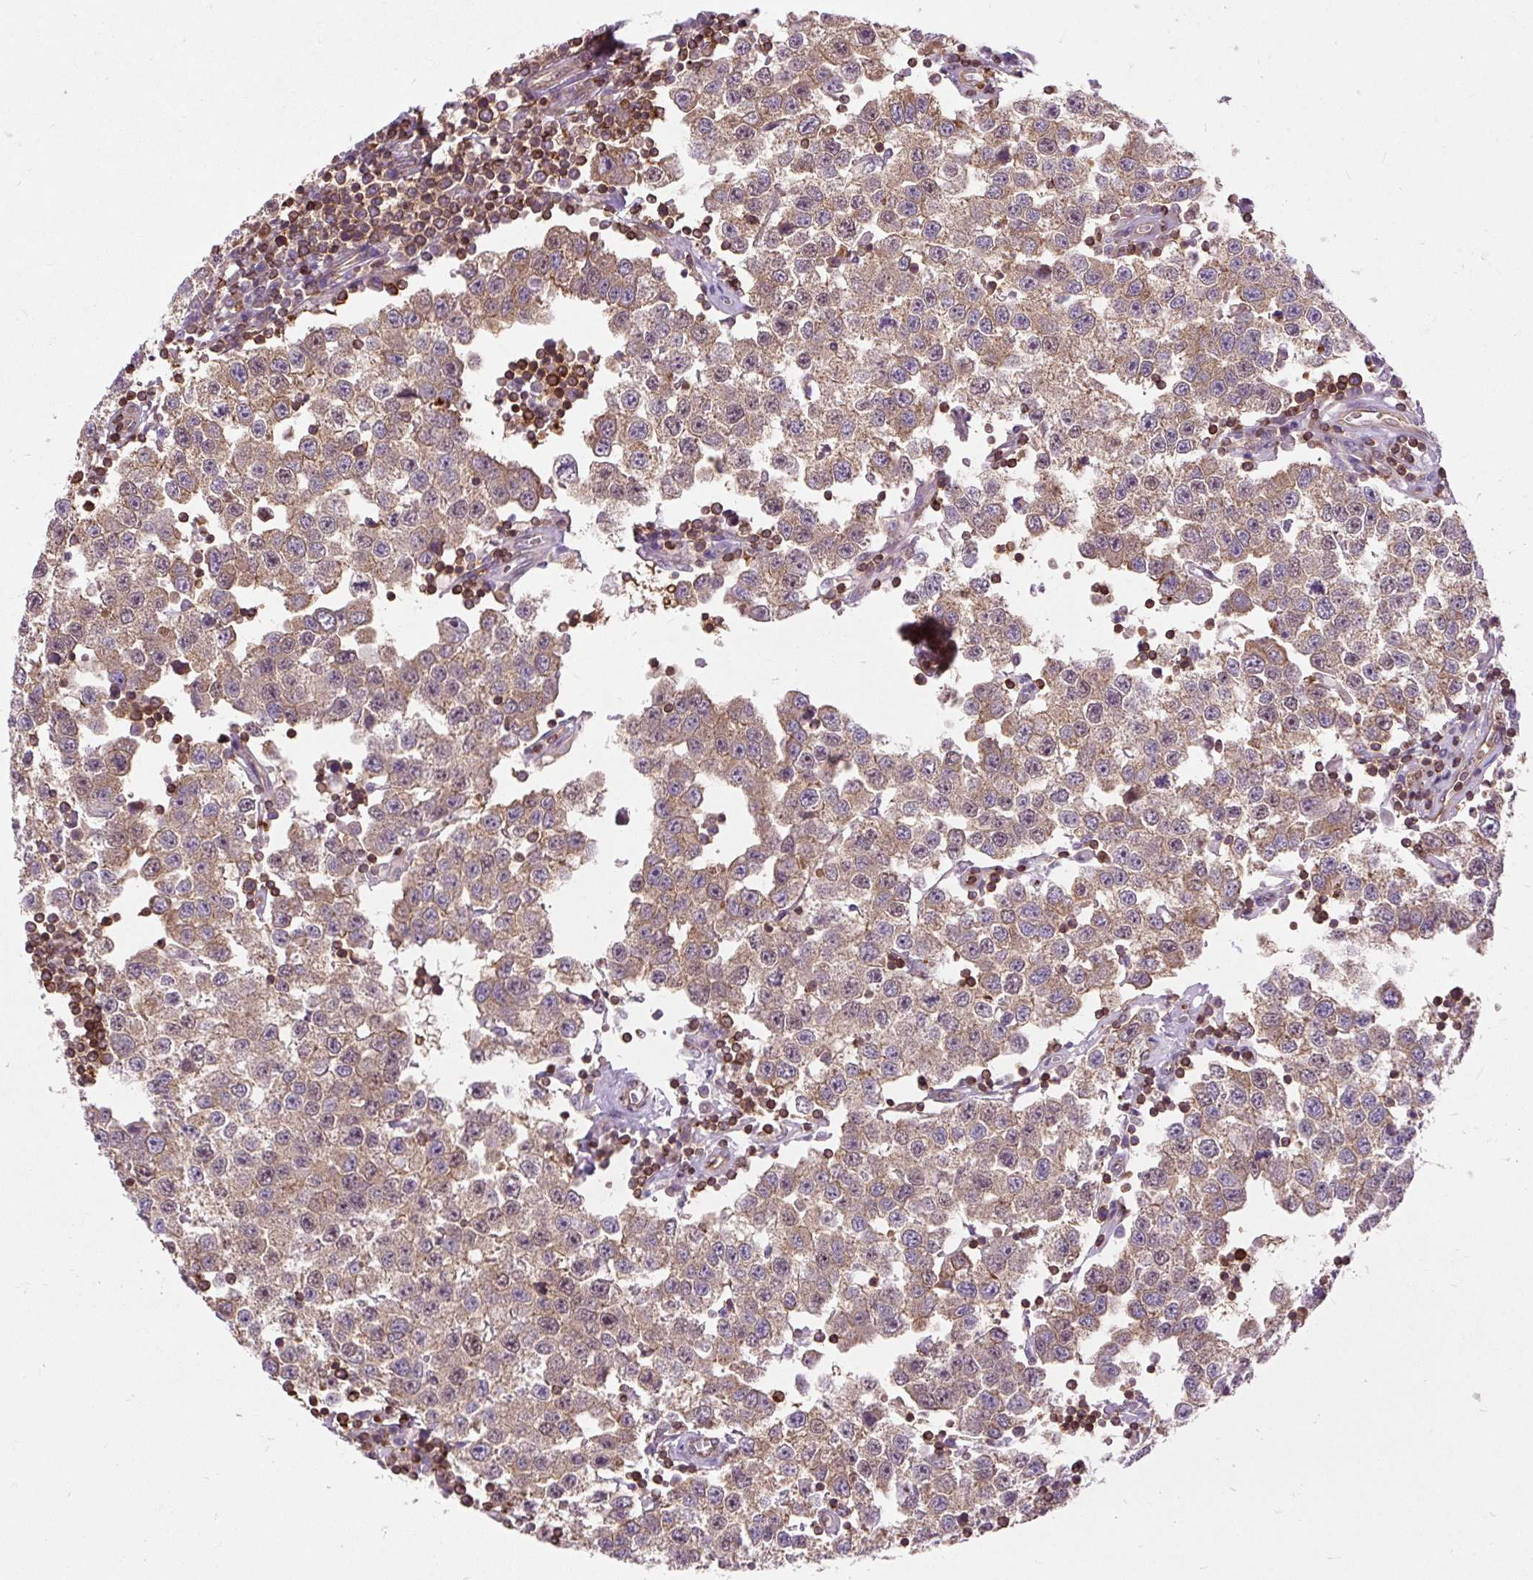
{"staining": {"intensity": "moderate", "quantity": ">75%", "location": "cytoplasmic/membranous"}, "tissue": "testis cancer", "cell_type": "Tumor cells", "image_type": "cancer", "snomed": [{"axis": "morphology", "description": "Seminoma, NOS"}, {"axis": "topography", "description": "Testis"}], "caption": "Human testis seminoma stained with a brown dye demonstrates moderate cytoplasmic/membranous positive staining in about >75% of tumor cells.", "gene": "CISD3", "patient": {"sex": "male", "age": 34}}